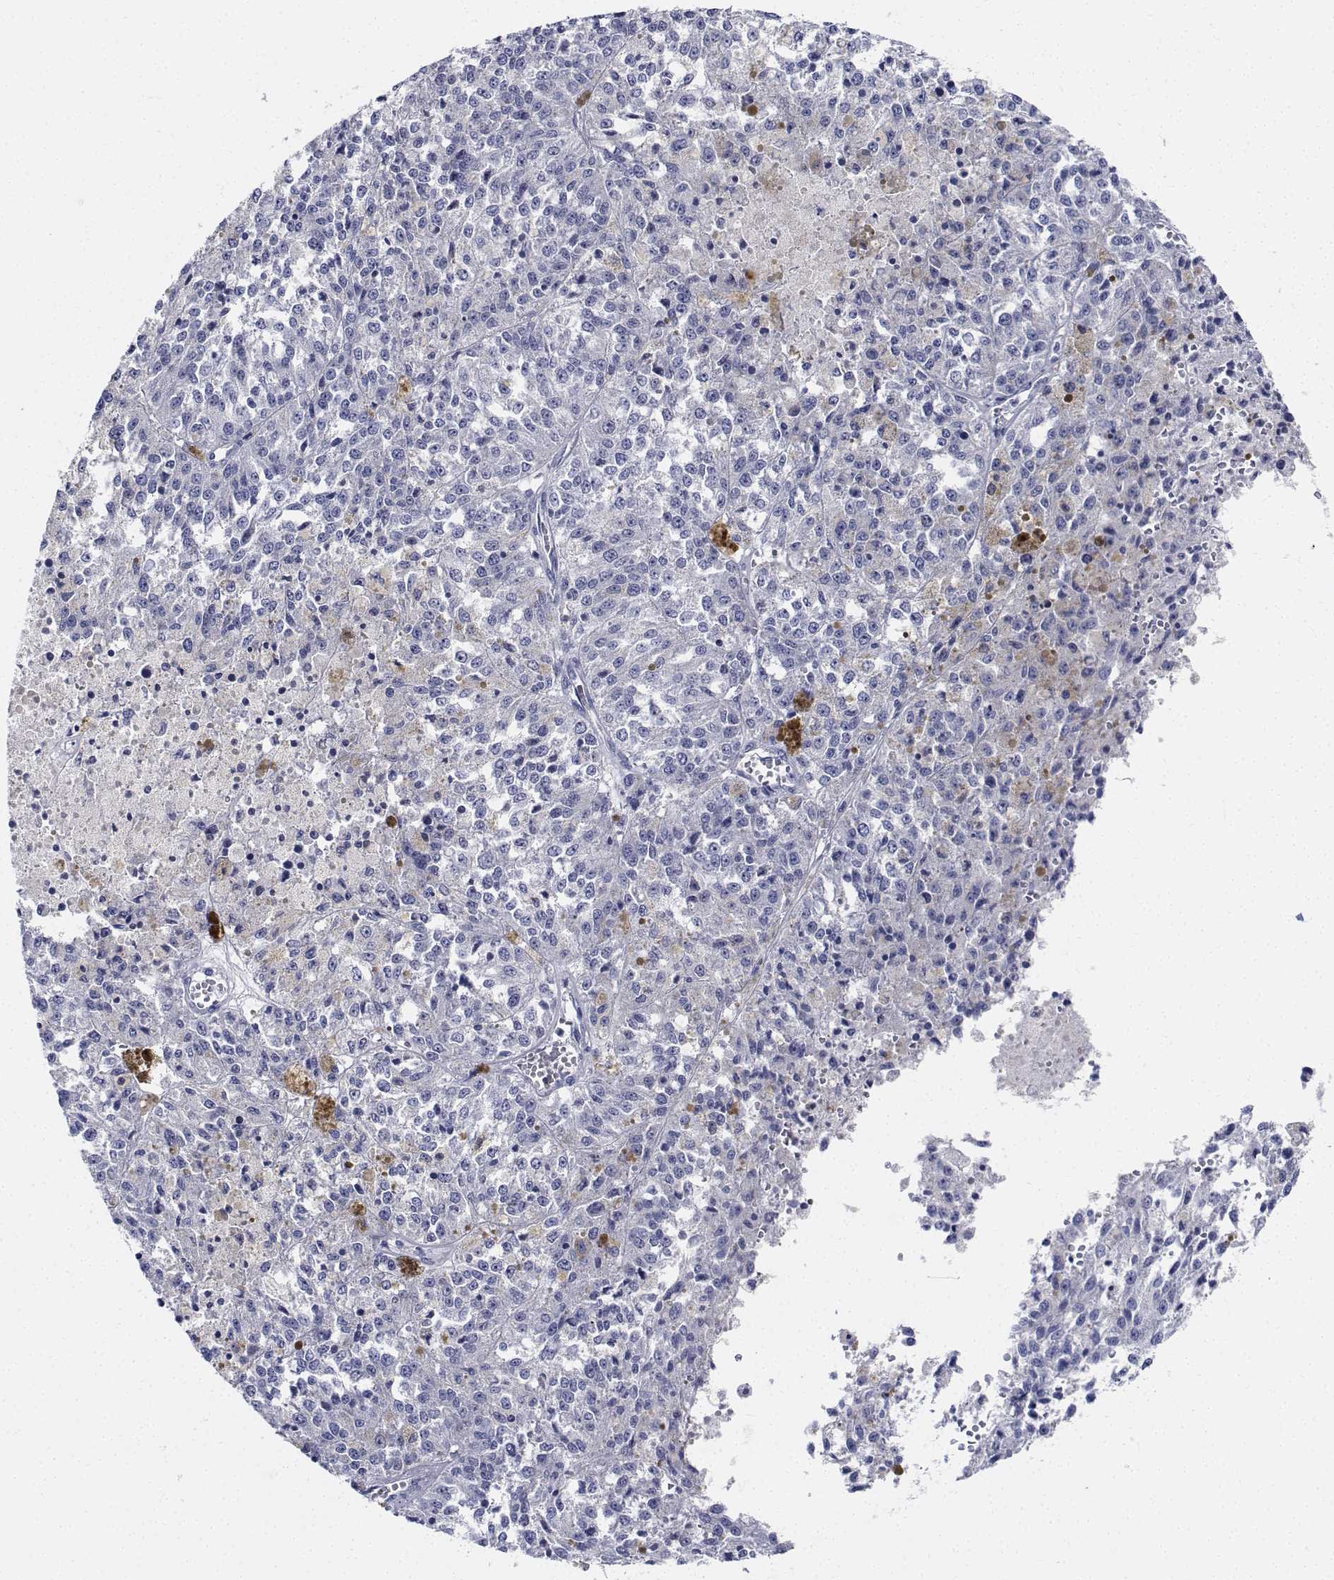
{"staining": {"intensity": "negative", "quantity": "none", "location": "none"}, "tissue": "melanoma", "cell_type": "Tumor cells", "image_type": "cancer", "snomed": [{"axis": "morphology", "description": "Malignant melanoma, Metastatic site"}, {"axis": "topography", "description": "Lymph node"}], "caption": "A high-resolution histopathology image shows immunohistochemistry staining of malignant melanoma (metastatic site), which shows no significant staining in tumor cells.", "gene": "CDHR3", "patient": {"sex": "female", "age": 64}}